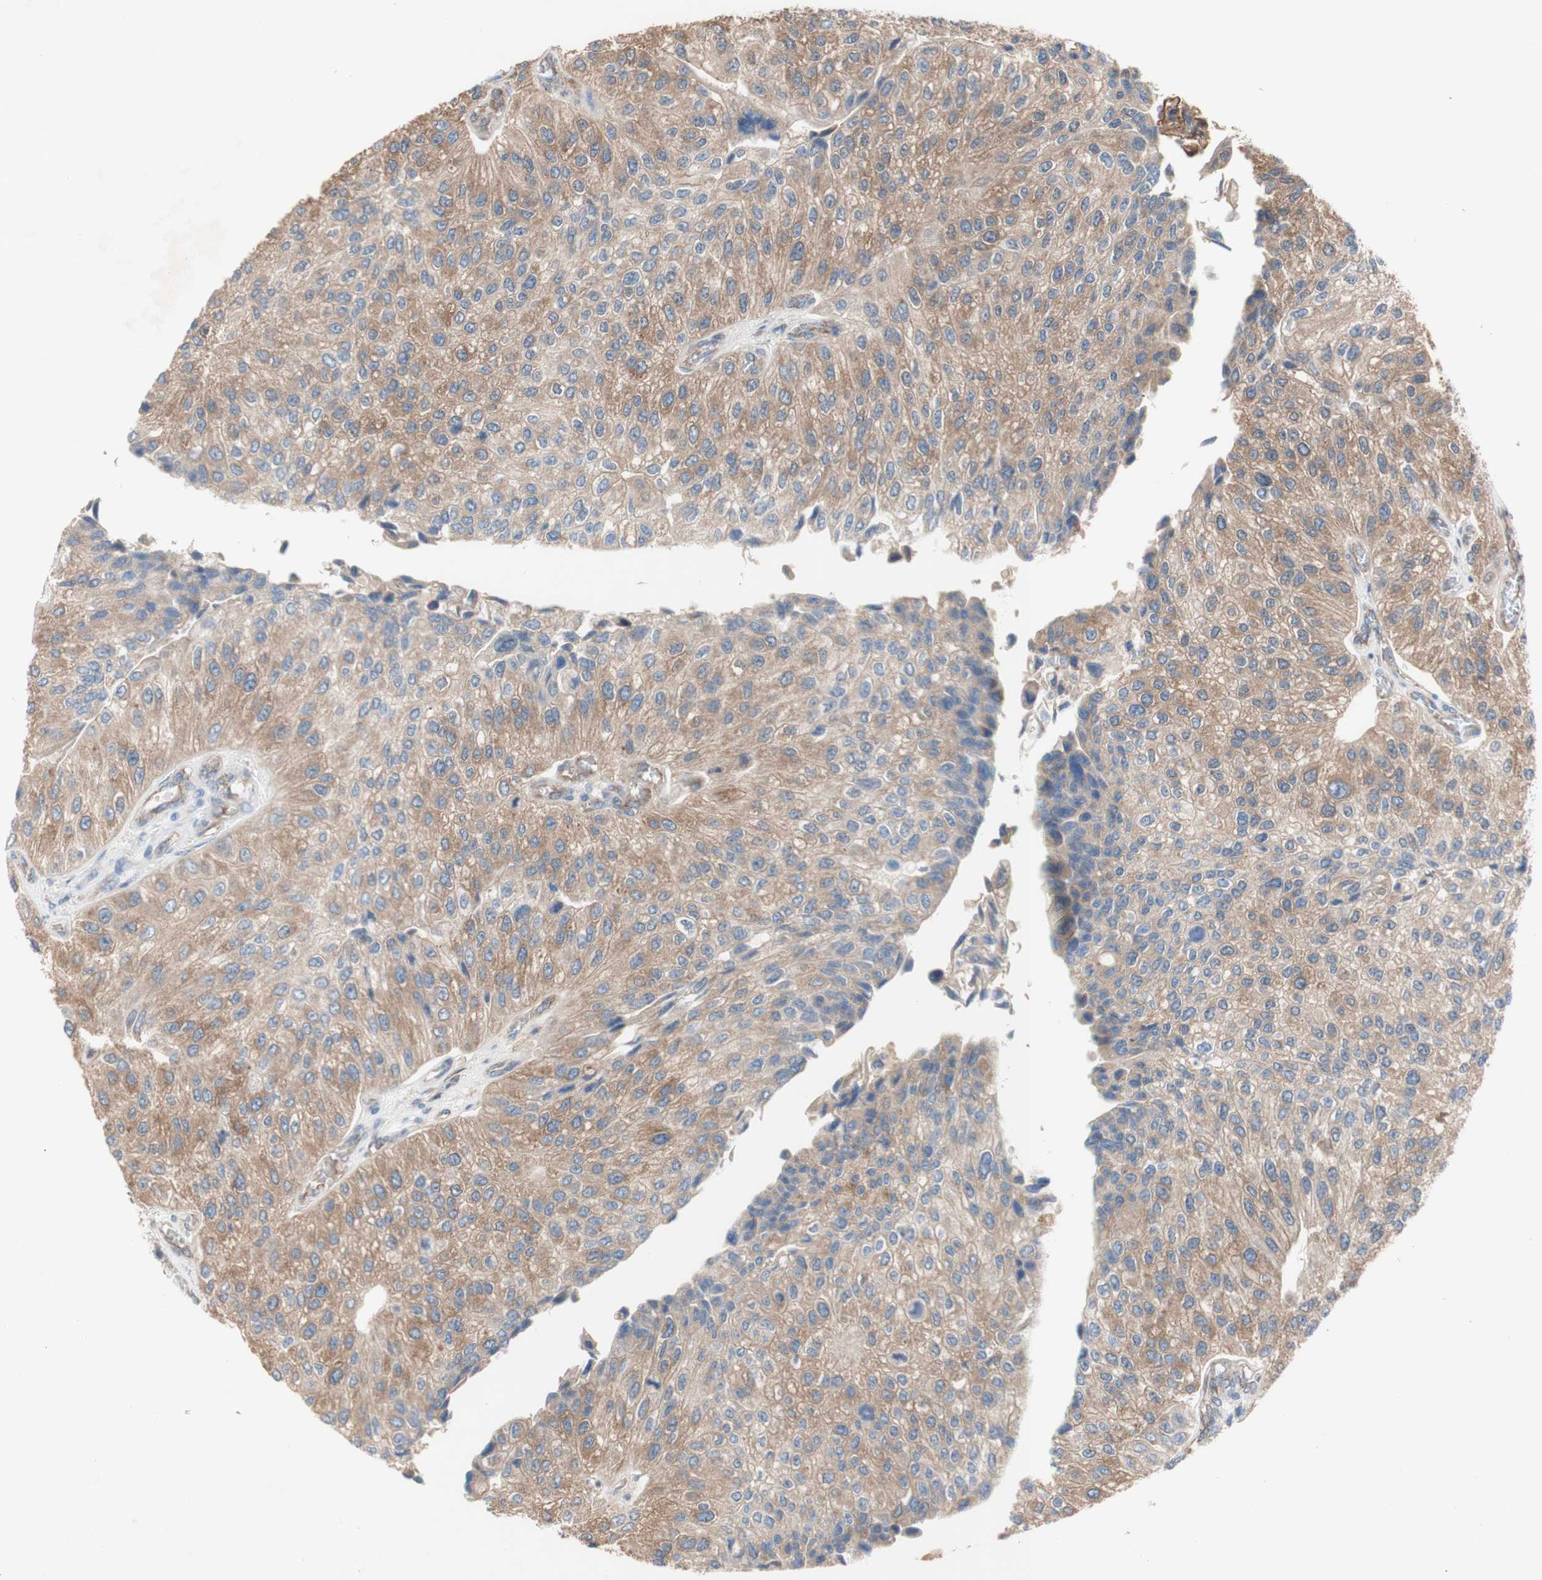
{"staining": {"intensity": "moderate", "quantity": ">75%", "location": "cytoplasmic/membranous"}, "tissue": "urothelial cancer", "cell_type": "Tumor cells", "image_type": "cancer", "snomed": [{"axis": "morphology", "description": "Urothelial carcinoma, High grade"}, {"axis": "topography", "description": "Kidney"}, {"axis": "topography", "description": "Urinary bladder"}], "caption": "Immunohistochemical staining of high-grade urothelial carcinoma demonstrates moderate cytoplasmic/membranous protein staining in about >75% of tumor cells.", "gene": "PDGFB", "patient": {"sex": "male", "age": 77}}